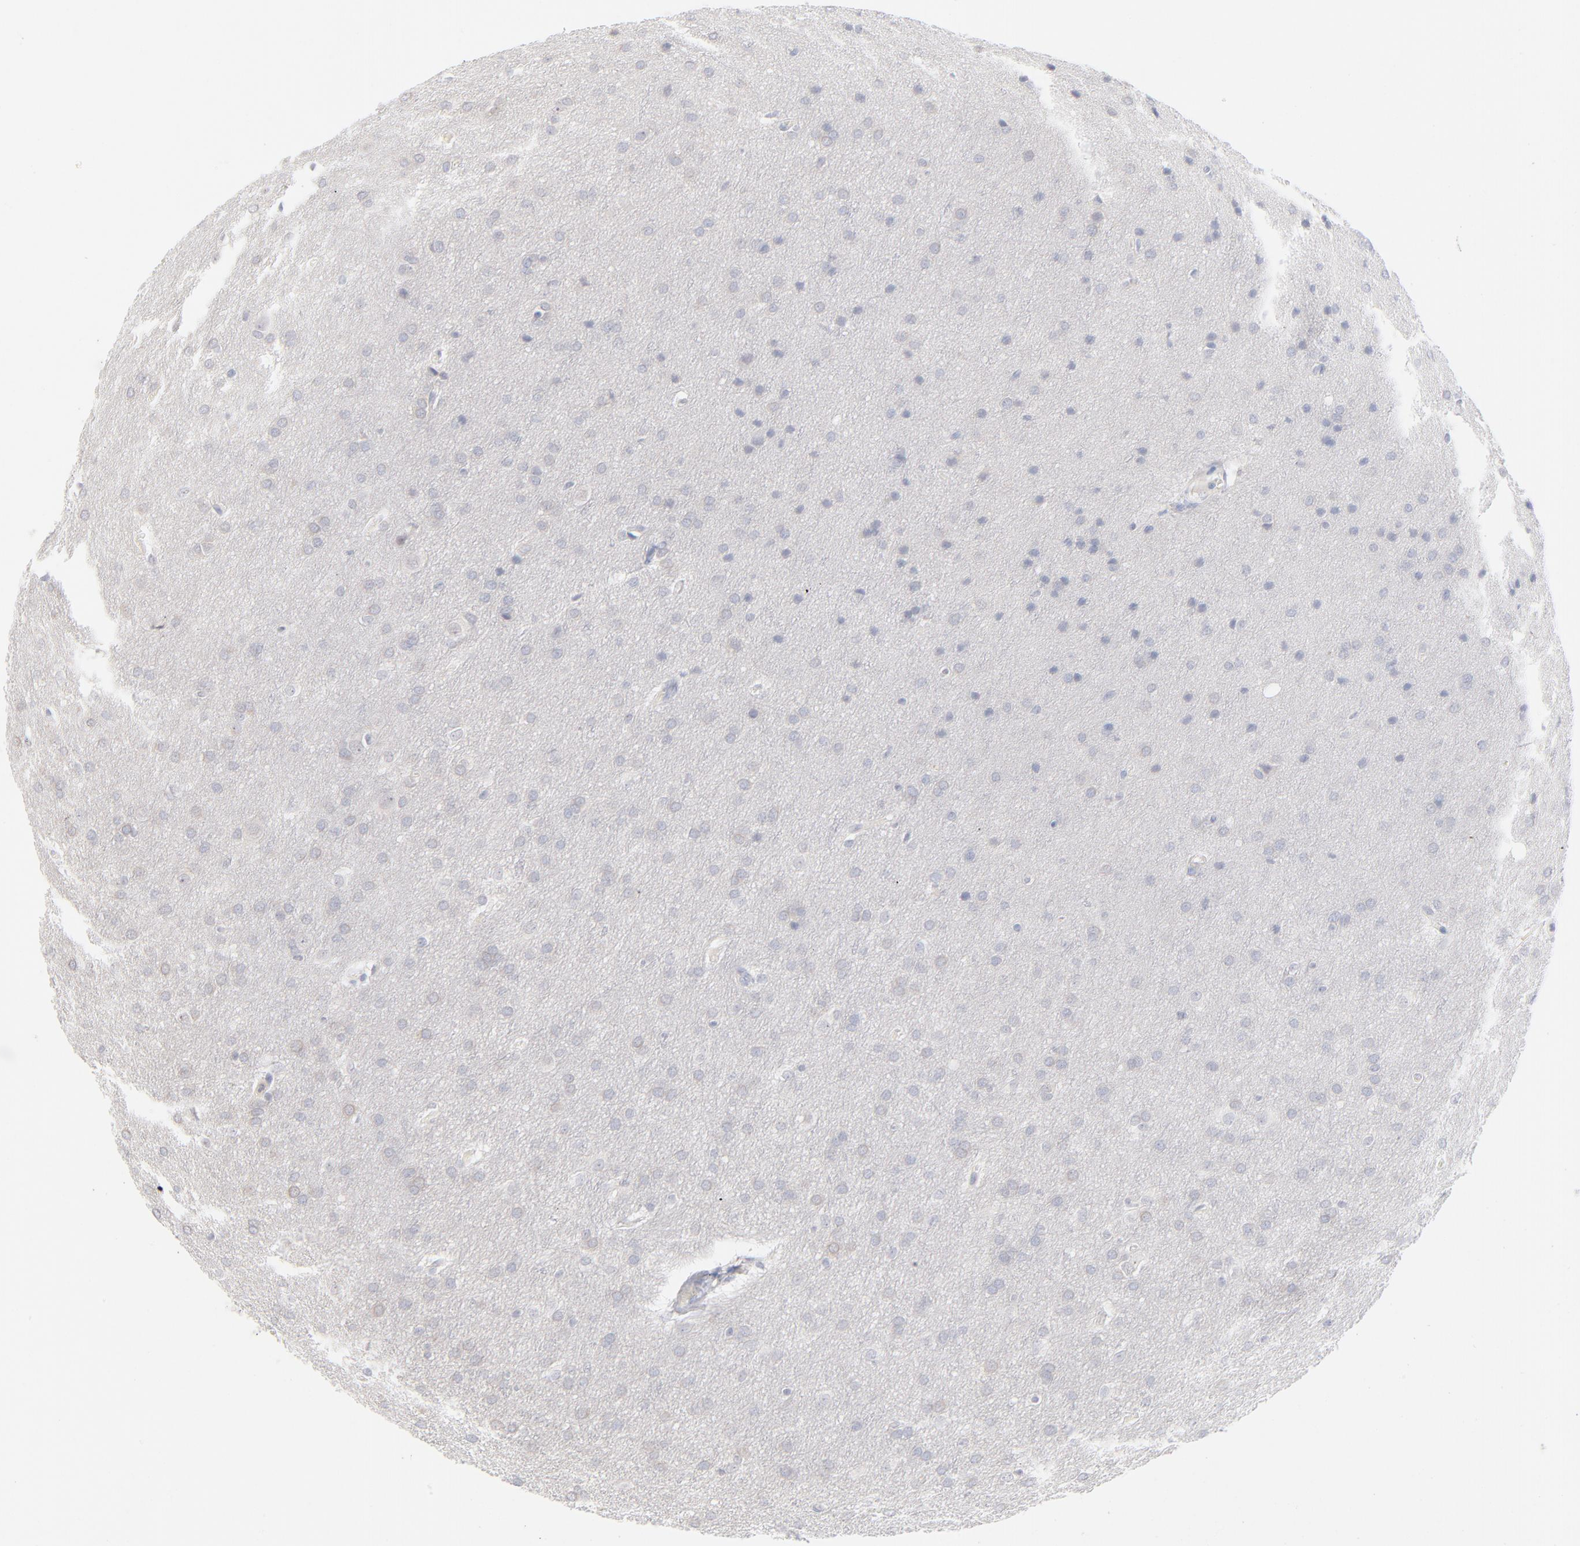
{"staining": {"intensity": "negative", "quantity": "none", "location": "none"}, "tissue": "glioma", "cell_type": "Tumor cells", "image_type": "cancer", "snomed": [{"axis": "morphology", "description": "Glioma, malignant, Low grade"}, {"axis": "topography", "description": "Brain"}], "caption": "Protein analysis of glioma demonstrates no significant expression in tumor cells.", "gene": "ONECUT1", "patient": {"sex": "female", "age": 32}}